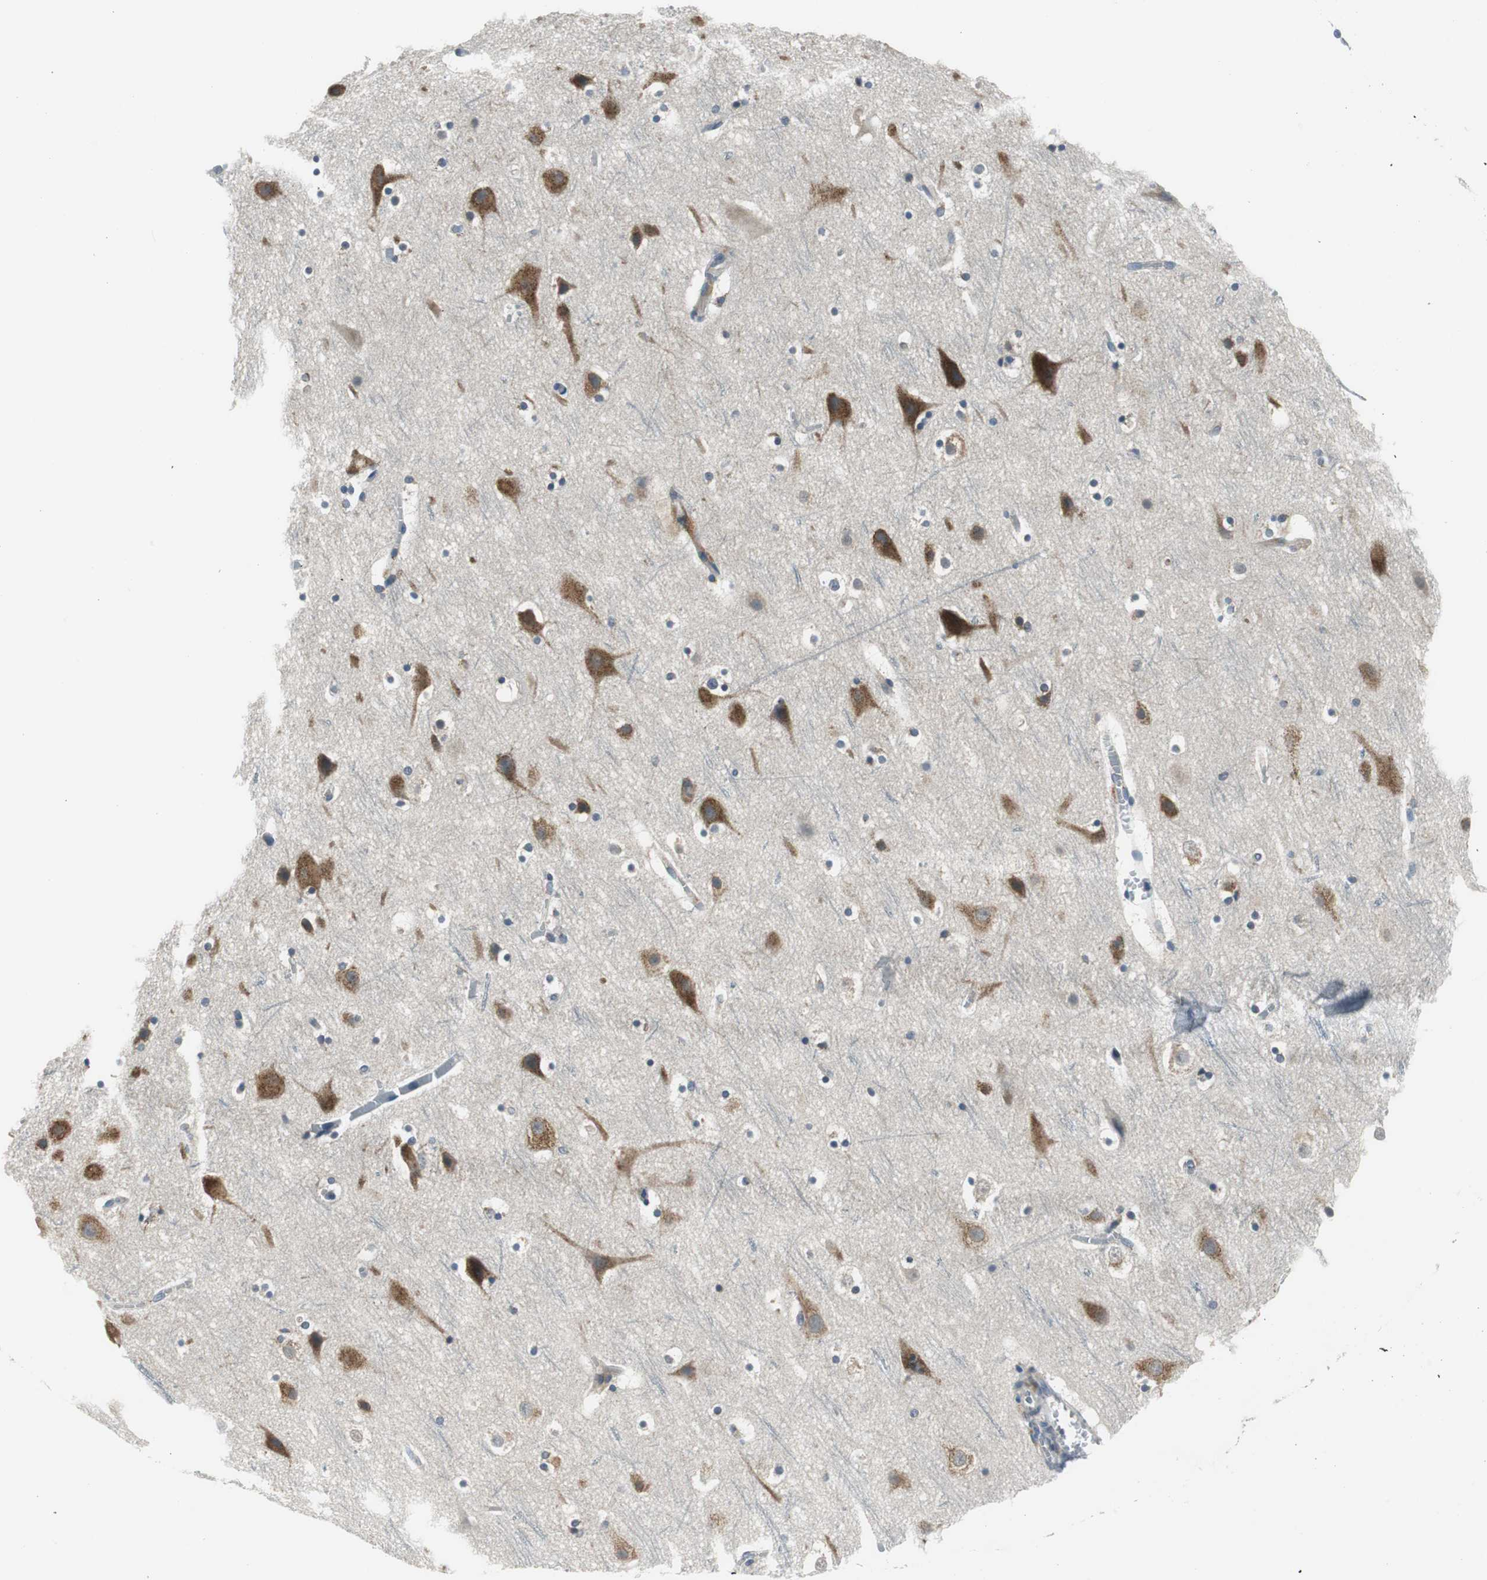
{"staining": {"intensity": "negative", "quantity": "none", "location": "none"}, "tissue": "cerebral cortex", "cell_type": "Endothelial cells", "image_type": "normal", "snomed": [{"axis": "morphology", "description": "Normal tissue, NOS"}, {"axis": "topography", "description": "Cerebral cortex"}], "caption": "DAB (3,3'-diaminobenzidine) immunohistochemical staining of unremarkable human cerebral cortex demonstrates no significant staining in endothelial cells.", "gene": "PLAA", "patient": {"sex": "male", "age": 45}}